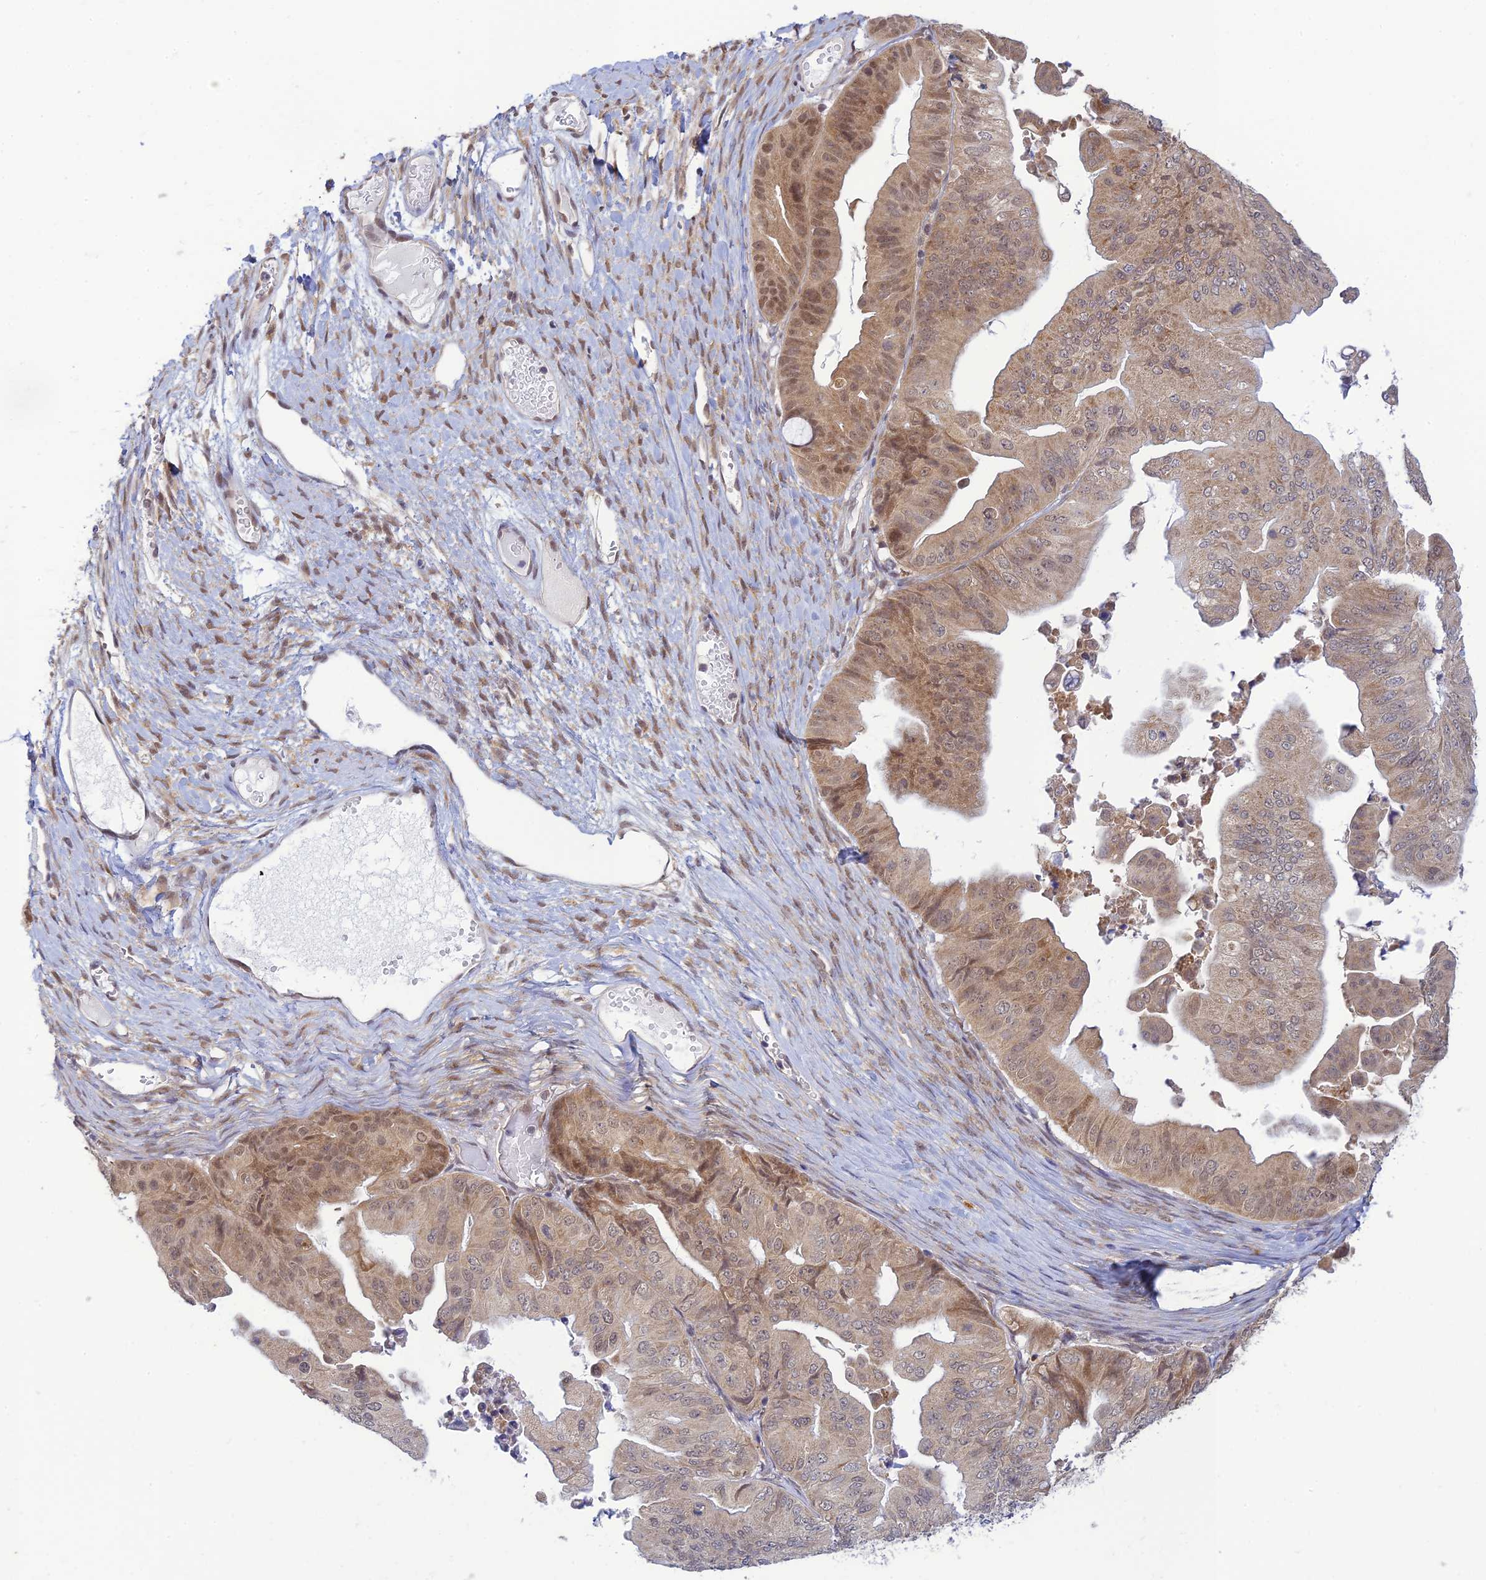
{"staining": {"intensity": "moderate", "quantity": "<25%", "location": "cytoplasmic/membranous,nuclear"}, "tissue": "ovarian cancer", "cell_type": "Tumor cells", "image_type": "cancer", "snomed": [{"axis": "morphology", "description": "Cystadenocarcinoma, mucinous, NOS"}, {"axis": "topography", "description": "Ovary"}], "caption": "Brown immunohistochemical staining in human ovarian cancer (mucinous cystadenocarcinoma) shows moderate cytoplasmic/membranous and nuclear positivity in approximately <25% of tumor cells.", "gene": "SKIC8", "patient": {"sex": "female", "age": 61}}